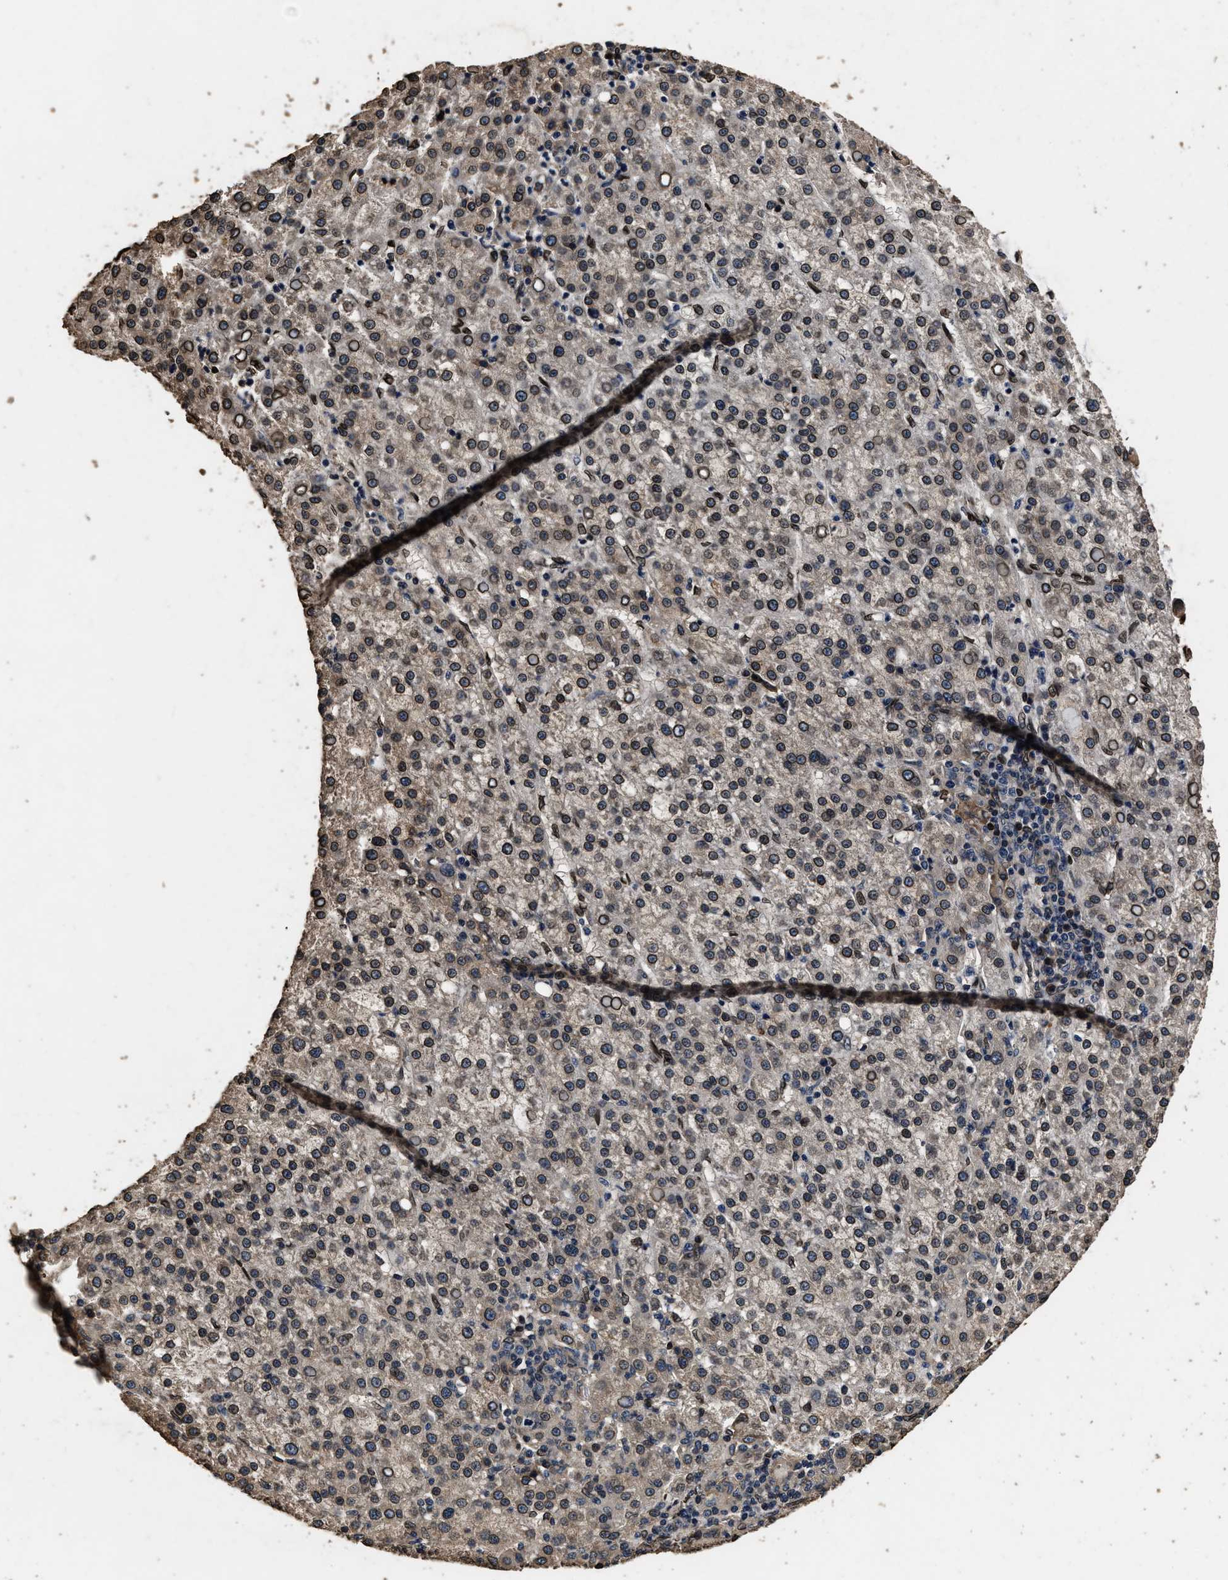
{"staining": {"intensity": "moderate", "quantity": "25%-75%", "location": "cytoplasmic/membranous,nuclear"}, "tissue": "liver cancer", "cell_type": "Tumor cells", "image_type": "cancer", "snomed": [{"axis": "morphology", "description": "Carcinoma, Hepatocellular, NOS"}, {"axis": "topography", "description": "Liver"}], "caption": "Hepatocellular carcinoma (liver) stained for a protein (brown) shows moderate cytoplasmic/membranous and nuclear positive staining in approximately 25%-75% of tumor cells.", "gene": "ACCS", "patient": {"sex": "female", "age": 58}}